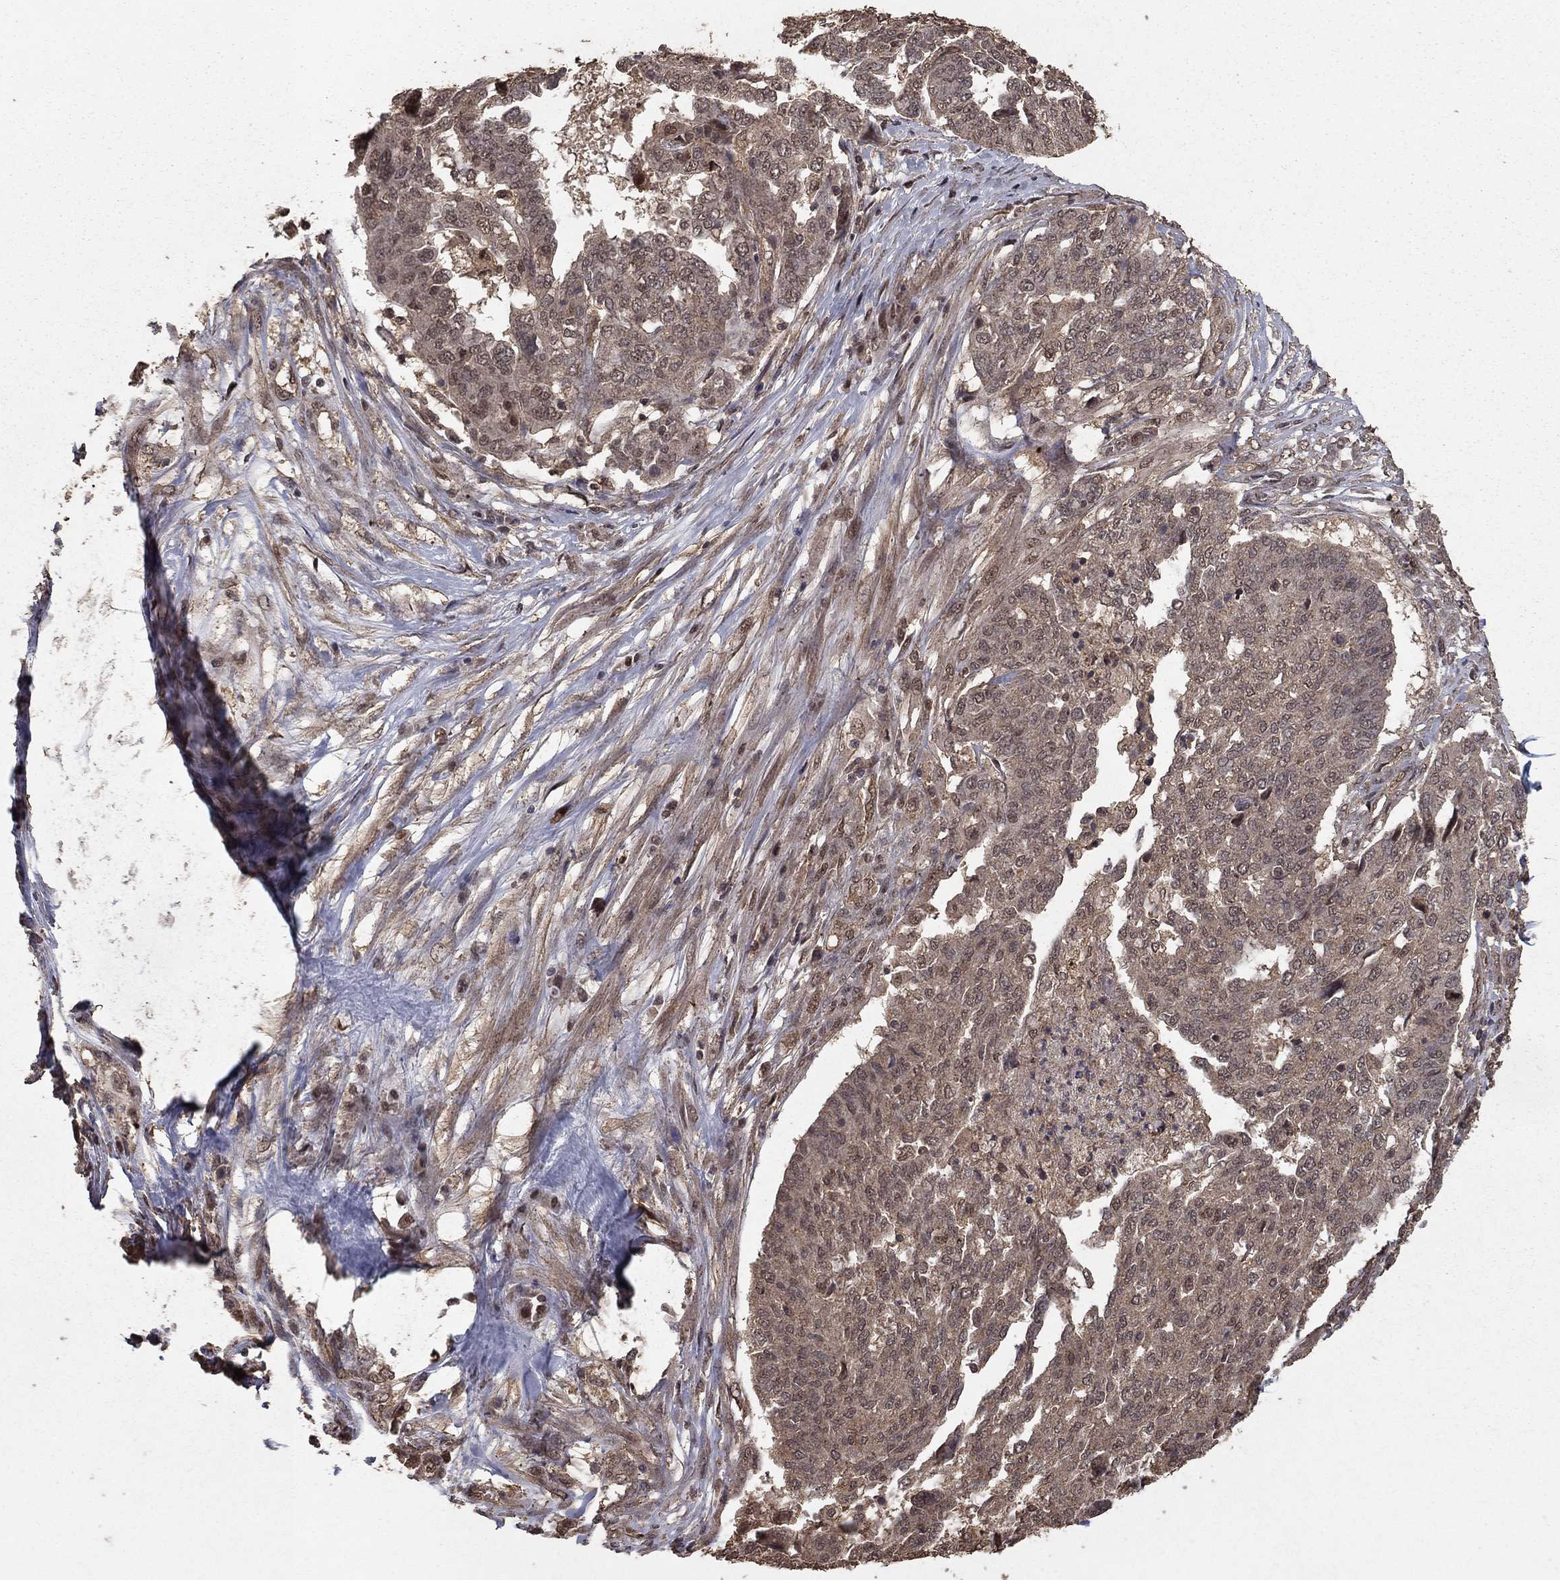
{"staining": {"intensity": "weak", "quantity": ">75%", "location": "cytoplasmic/membranous"}, "tissue": "ovarian cancer", "cell_type": "Tumor cells", "image_type": "cancer", "snomed": [{"axis": "morphology", "description": "Cystadenocarcinoma, serous, NOS"}, {"axis": "topography", "description": "Ovary"}], "caption": "DAB immunohistochemical staining of ovarian cancer shows weak cytoplasmic/membranous protein positivity in about >75% of tumor cells.", "gene": "PRDM1", "patient": {"sex": "female", "age": 67}}